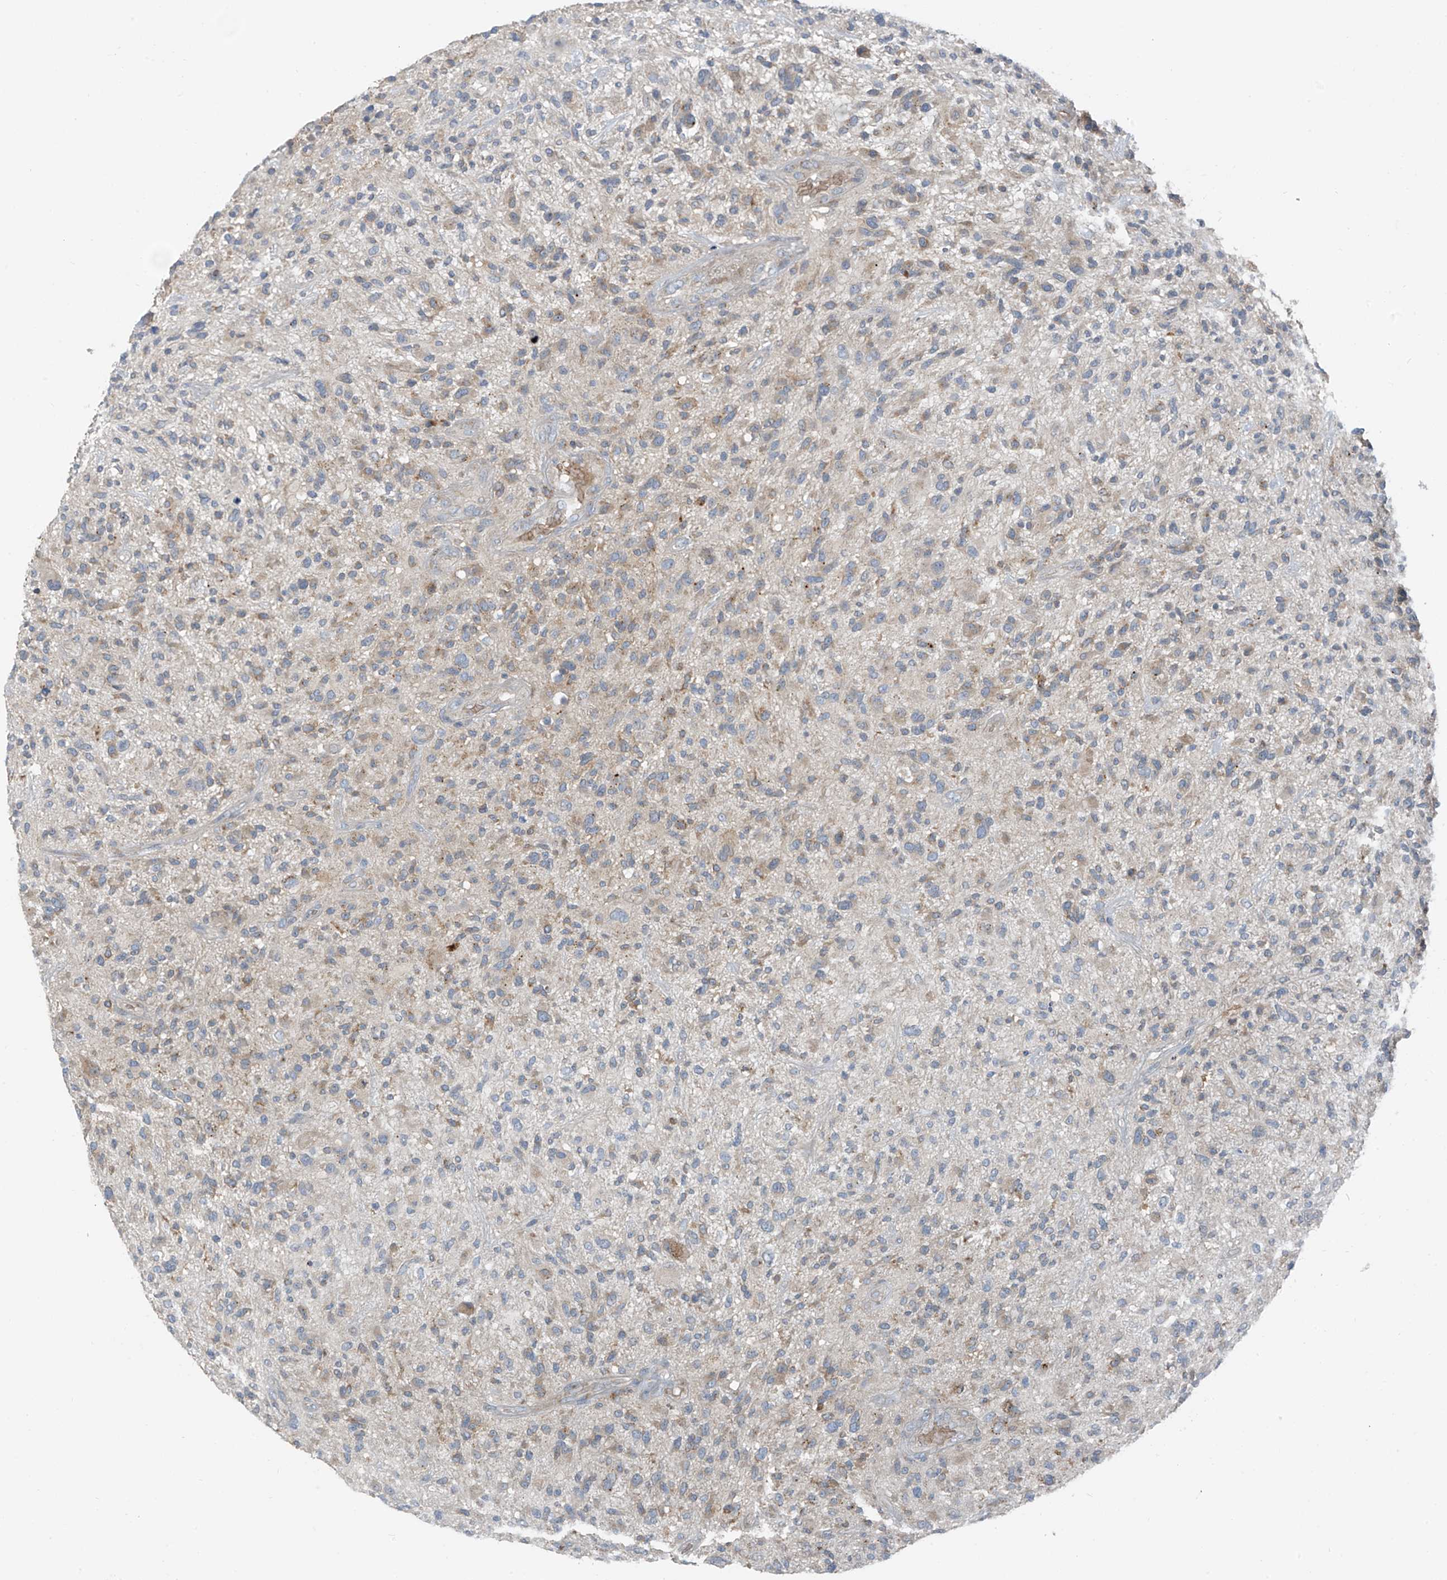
{"staining": {"intensity": "weak", "quantity": "25%-75%", "location": "cytoplasmic/membranous"}, "tissue": "glioma", "cell_type": "Tumor cells", "image_type": "cancer", "snomed": [{"axis": "morphology", "description": "Glioma, malignant, High grade"}, {"axis": "topography", "description": "Brain"}], "caption": "Protein staining of glioma tissue exhibits weak cytoplasmic/membranous staining in about 25%-75% of tumor cells.", "gene": "SLC12A6", "patient": {"sex": "male", "age": 47}}